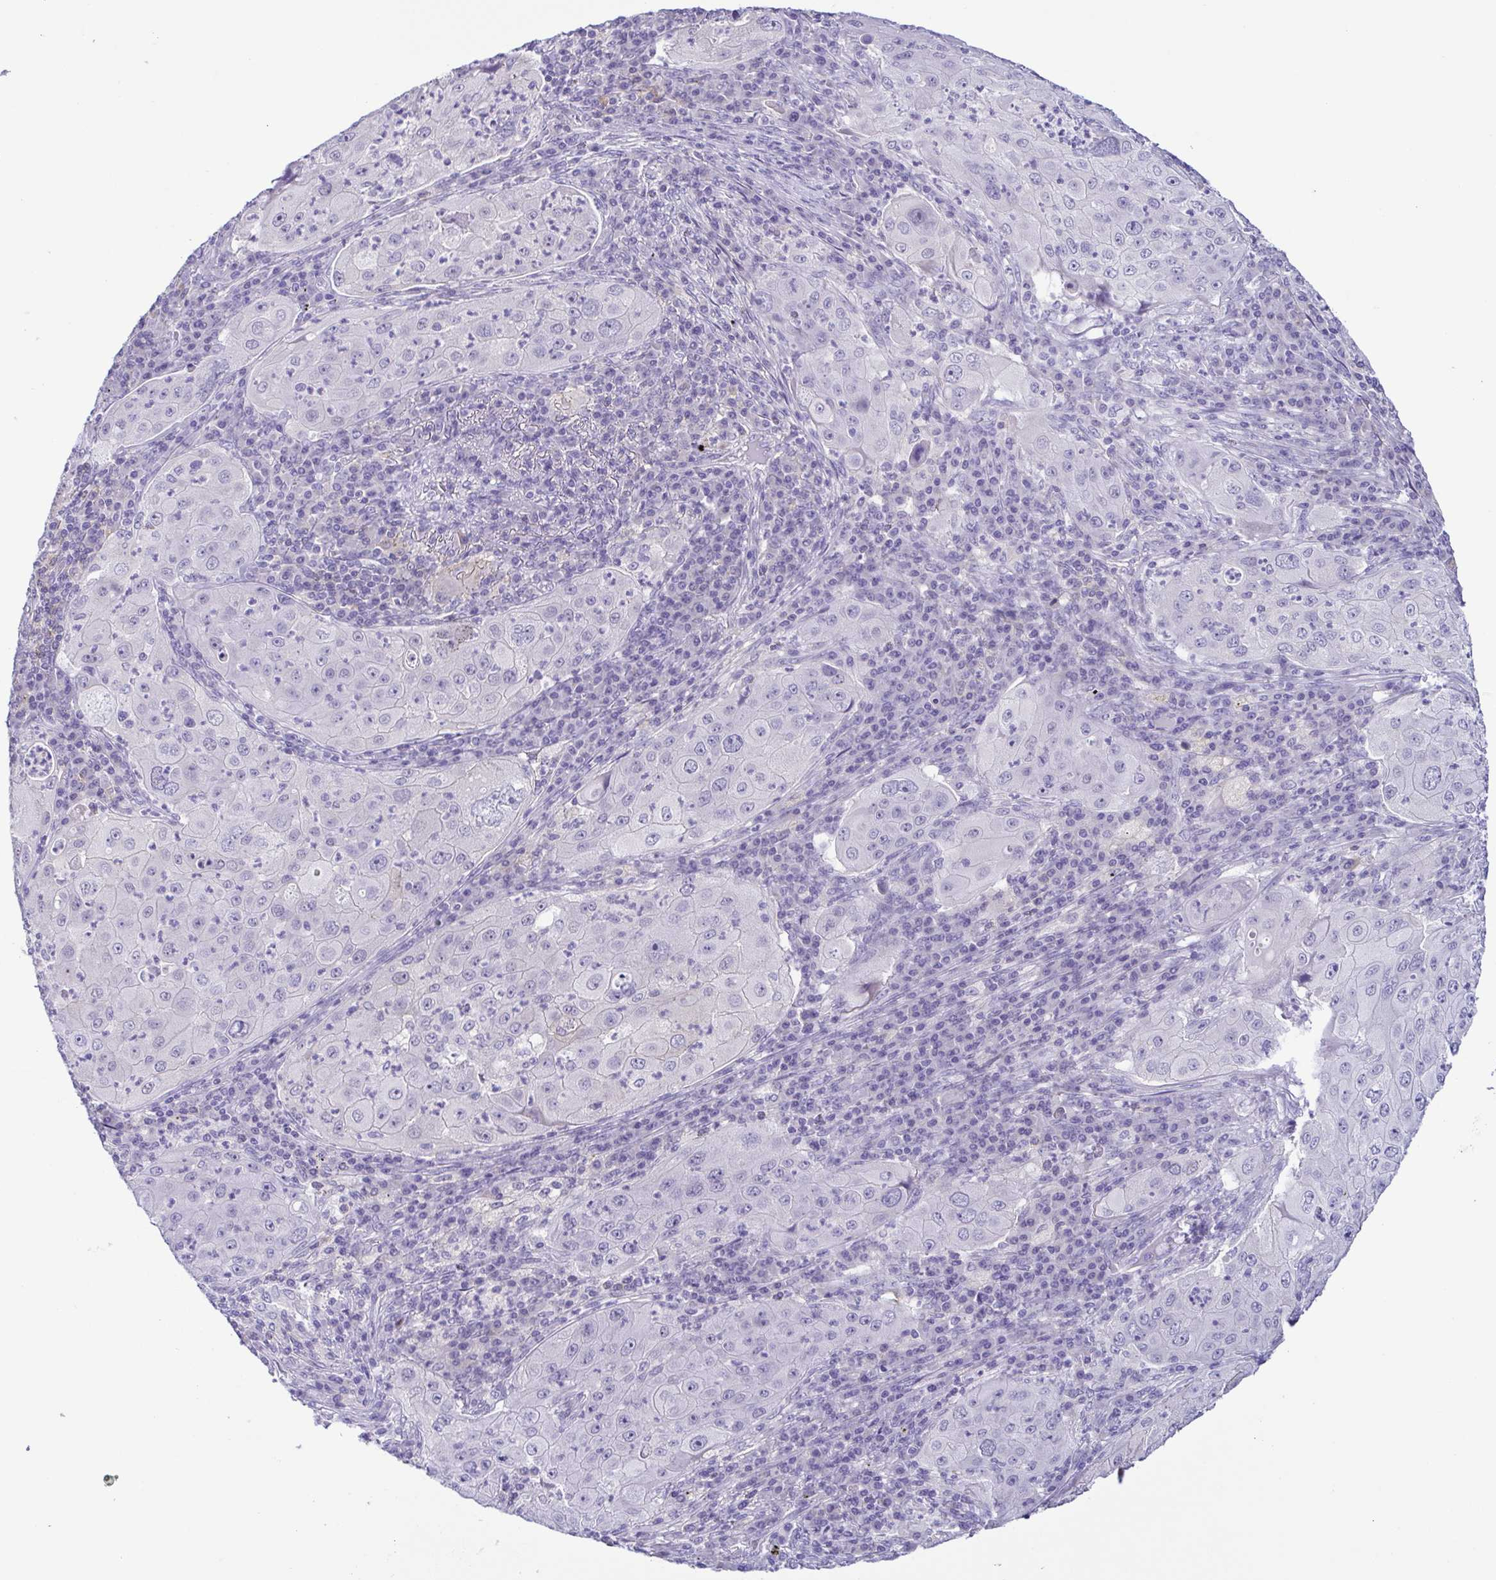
{"staining": {"intensity": "negative", "quantity": "none", "location": "none"}, "tissue": "lung cancer", "cell_type": "Tumor cells", "image_type": "cancer", "snomed": [{"axis": "morphology", "description": "Squamous cell carcinoma, NOS"}, {"axis": "topography", "description": "Lung"}], "caption": "The image displays no significant positivity in tumor cells of lung squamous cell carcinoma.", "gene": "TERT", "patient": {"sex": "female", "age": 59}}